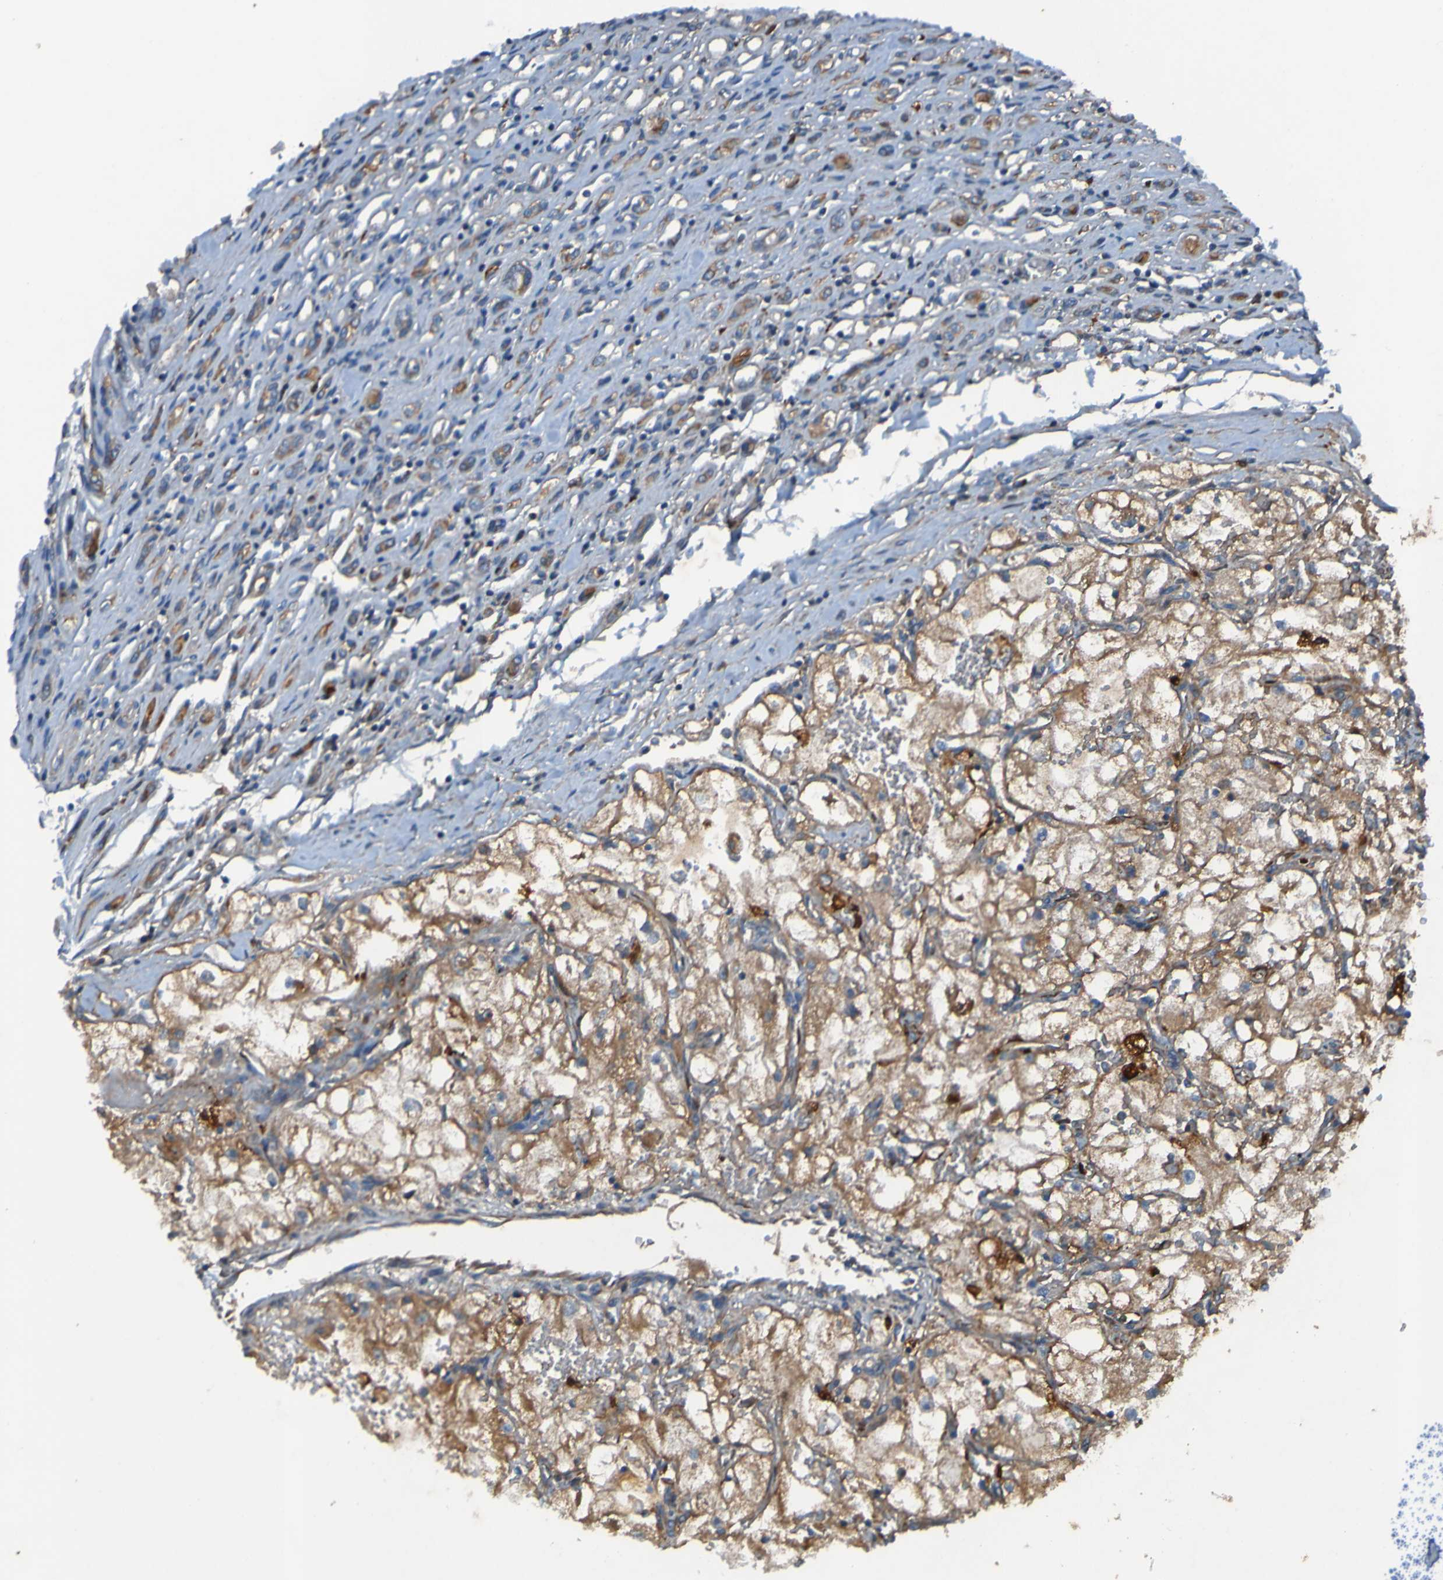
{"staining": {"intensity": "moderate", "quantity": ">75%", "location": "cytoplasmic/membranous"}, "tissue": "renal cancer", "cell_type": "Tumor cells", "image_type": "cancer", "snomed": [{"axis": "morphology", "description": "Adenocarcinoma, NOS"}, {"axis": "topography", "description": "Kidney"}], "caption": "Protein staining displays moderate cytoplasmic/membranous positivity in approximately >75% of tumor cells in renal adenocarcinoma. (DAB (3,3'-diaminobenzidine) IHC with brightfield microscopy, high magnification).", "gene": "RAB5B", "patient": {"sex": "female", "age": 70}}